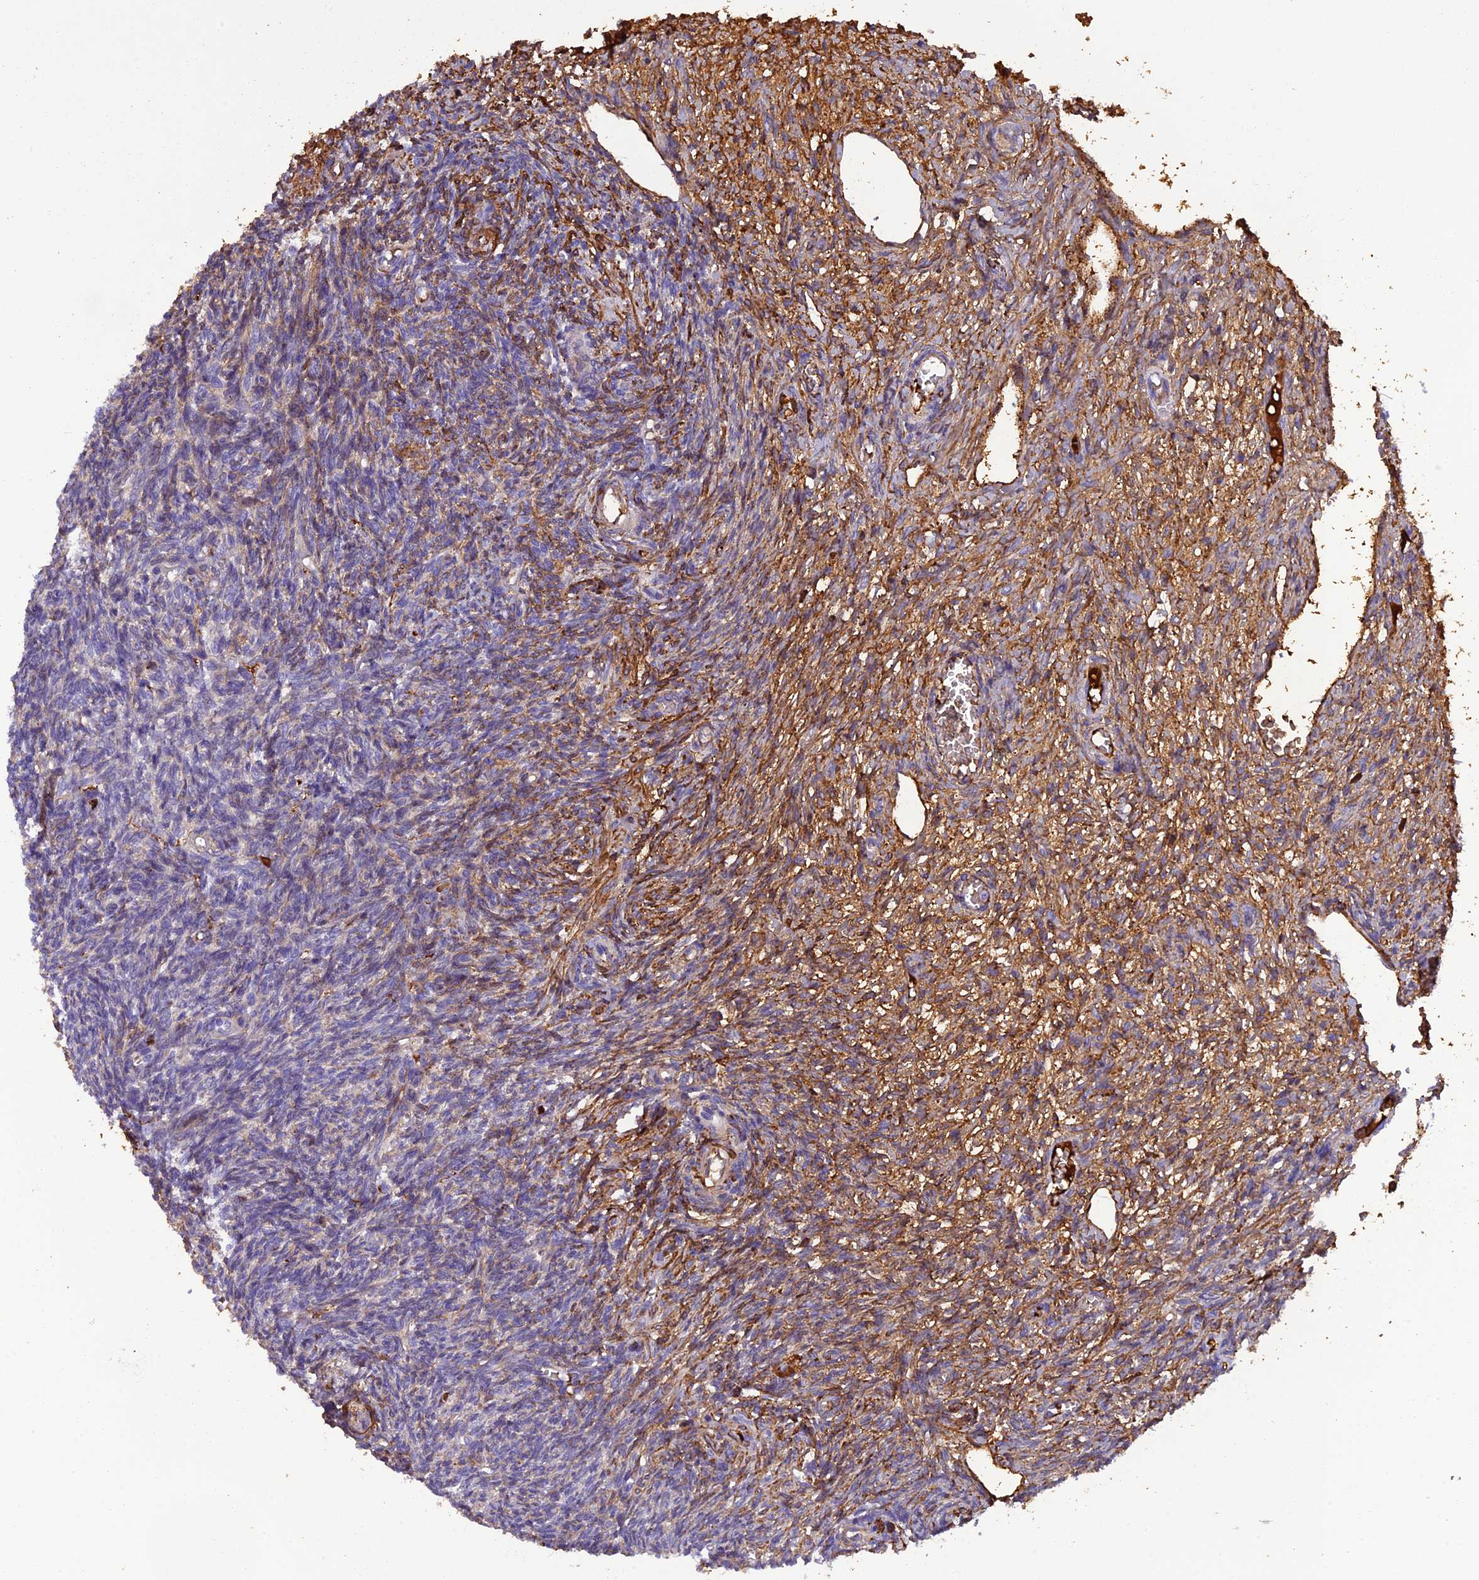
{"staining": {"intensity": "moderate", "quantity": ">75%", "location": "cytoplasmic/membranous"}, "tissue": "ovary", "cell_type": "Follicle cells", "image_type": "normal", "snomed": [{"axis": "morphology", "description": "Normal tissue, NOS"}, {"axis": "topography", "description": "Ovary"}], "caption": "Protein staining of unremarkable ovary demonstrates moderate cytoplasmic/membranous staining in about >75% of follicle cells.", "gene": "PZP", "patient": {"sex": "female", "age": 27}}